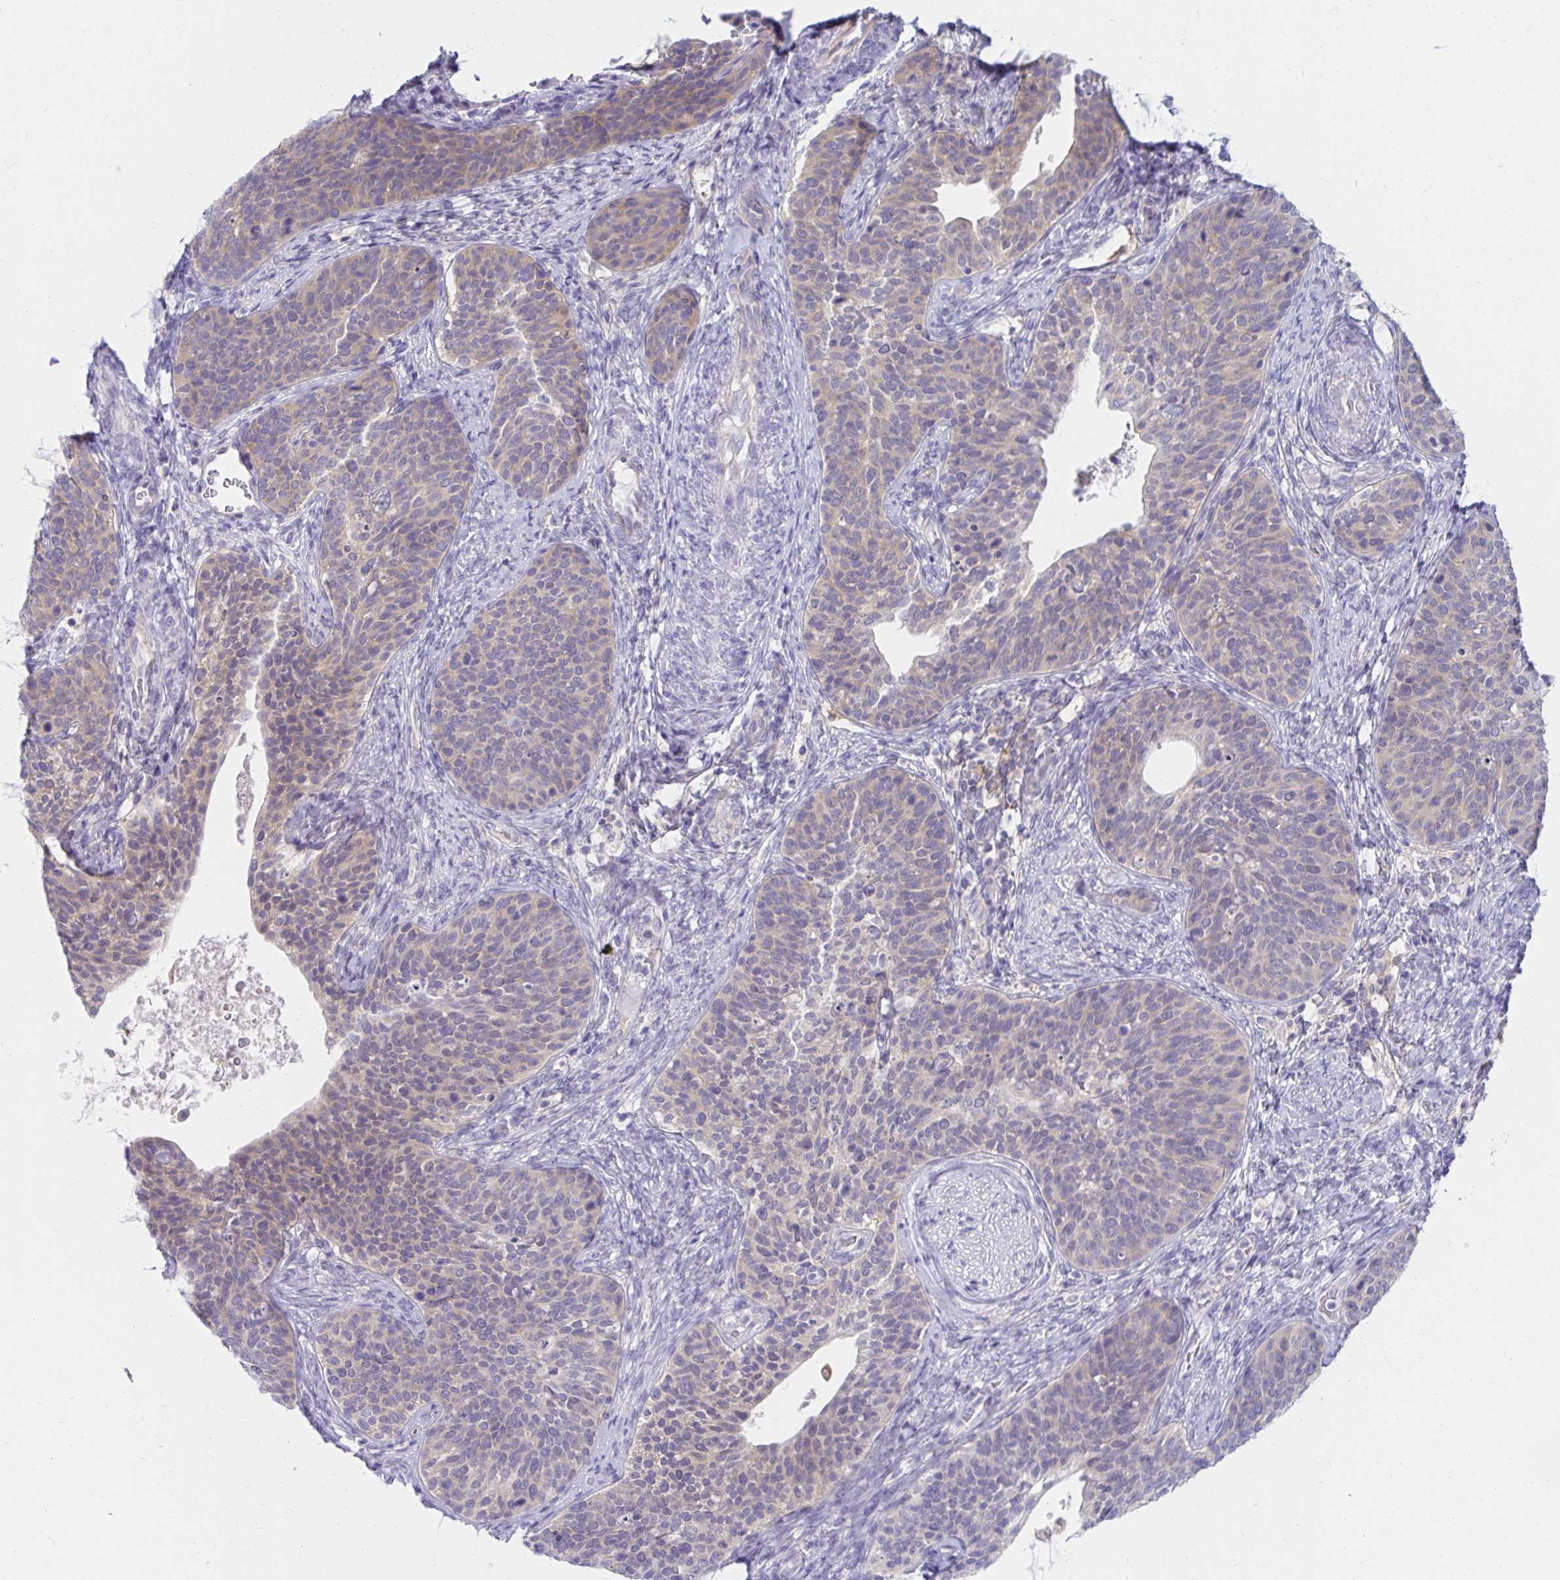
{"staining": {"intensity": "weak", "quantity": "25%-75%", "location": "cytoplasmic/membranous"}, "tissue": "cervical cancer", "cell_type": "Tumor cells", "image_type": "cancer", "snomed": [{"axis": "morphology", "description": "Squamous cell carcinoma, NOS"}, {"axis": "topography", "description": "Cervix"}], "caption": "Squamous cell carcinoma (cervical) stained with immunohistochemistry (IHC) exhibits weak cytoplasmic/membranous staining in about 25%-75% of tumor cells.", "gene": "C19orf81", "patient": {"sex": "female", "age": 69}}